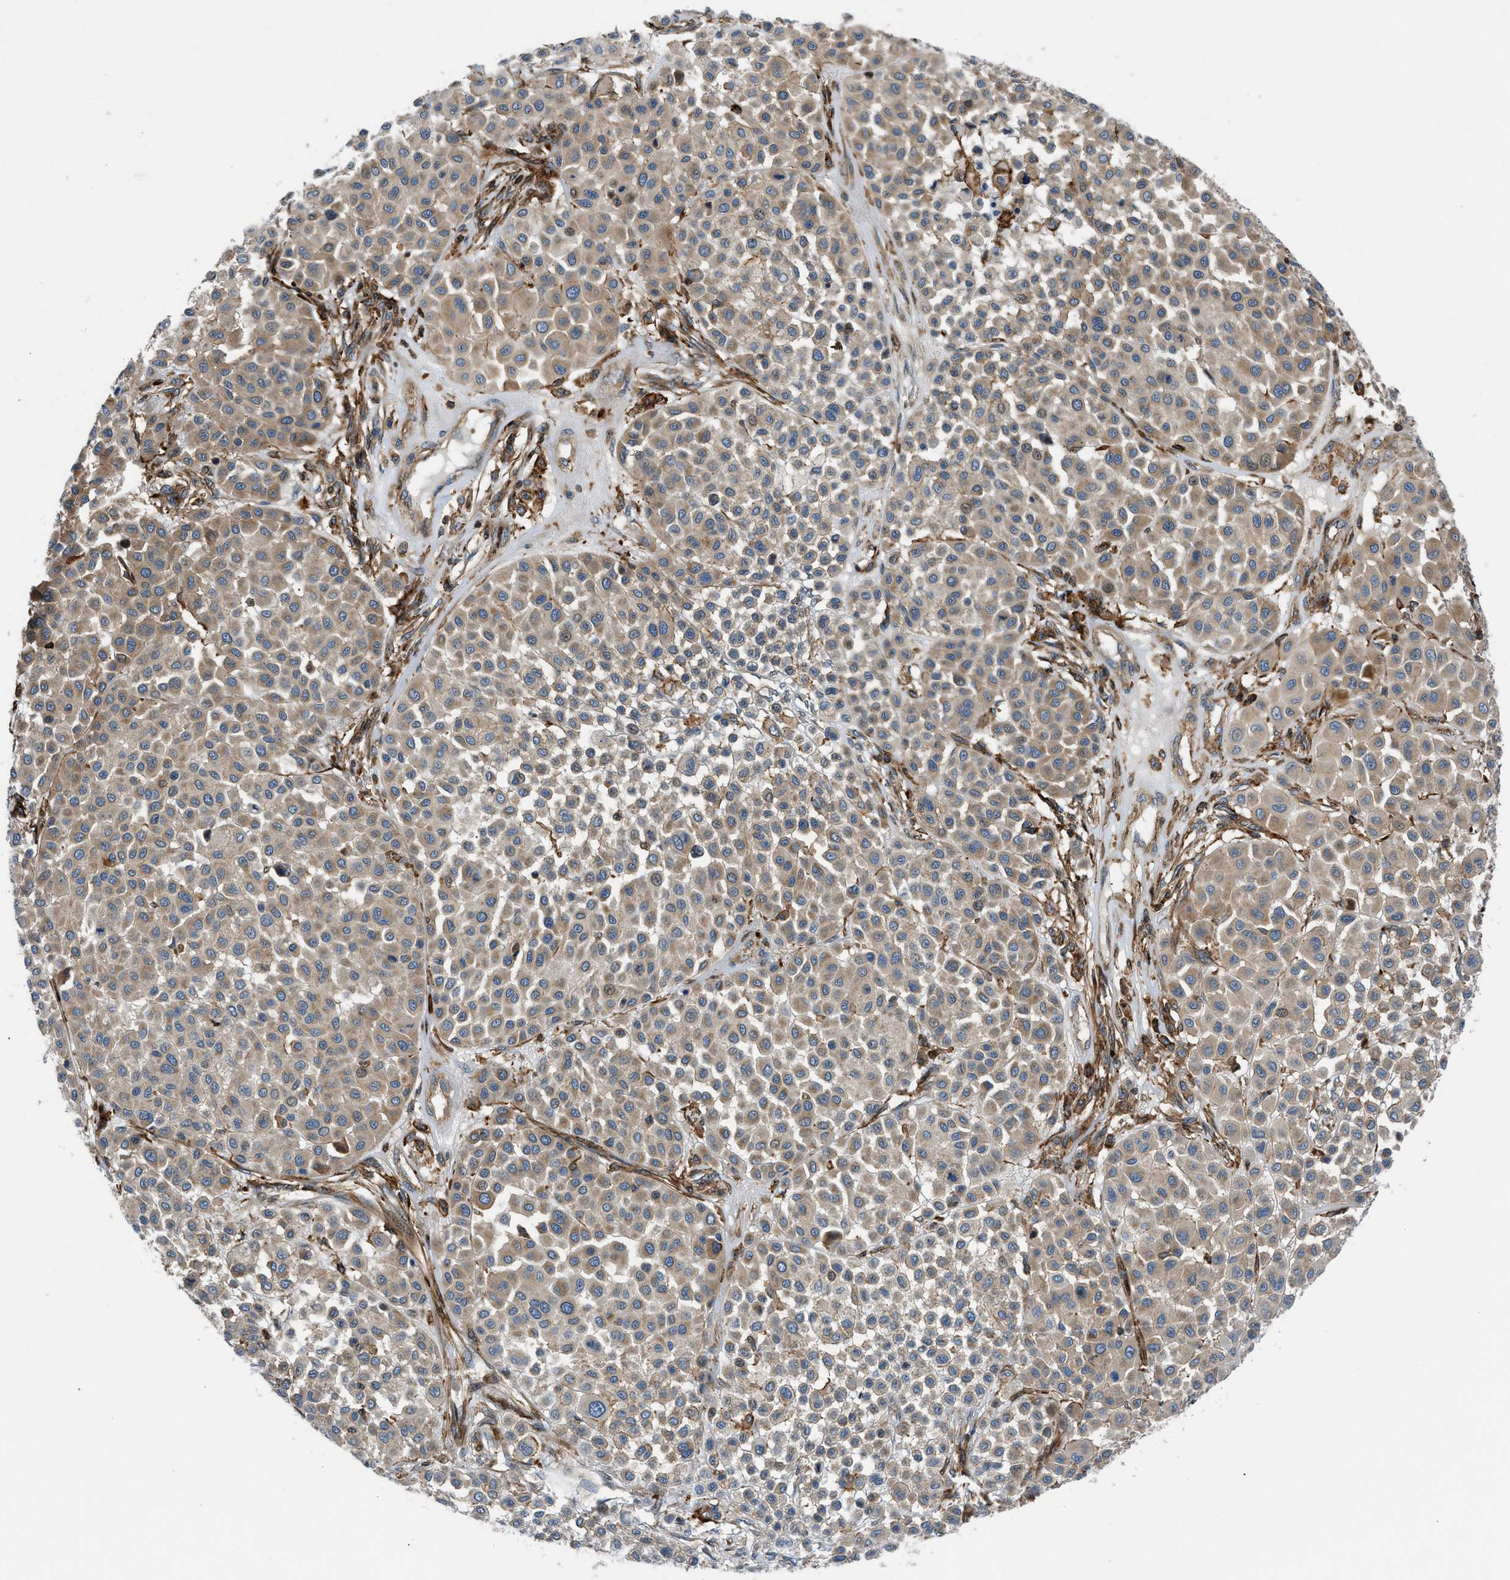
{"staining": {"intensity": "moderate", "quantity": ">75%", "location": "cytoplasmic/membranous"}, "tissue": "melanoma", "cell_type": "Tumor cells", "image_type": "cancer", "snomed": [{"axis": "morphology", "description": "Malignant melanoma, Metastatic site"}, {"axis": "topography", "description": "Soft tissue"}], "caption": "Immunohistochemistry (DAB (3,3'-diaminobenzidine)) staining of melanoma displays moderate cytoplasmic/membranous protein expression in approximately >75% of tumor cells.", "gene": "DHODH", "patient": {"sex": "male", "age": 41}}